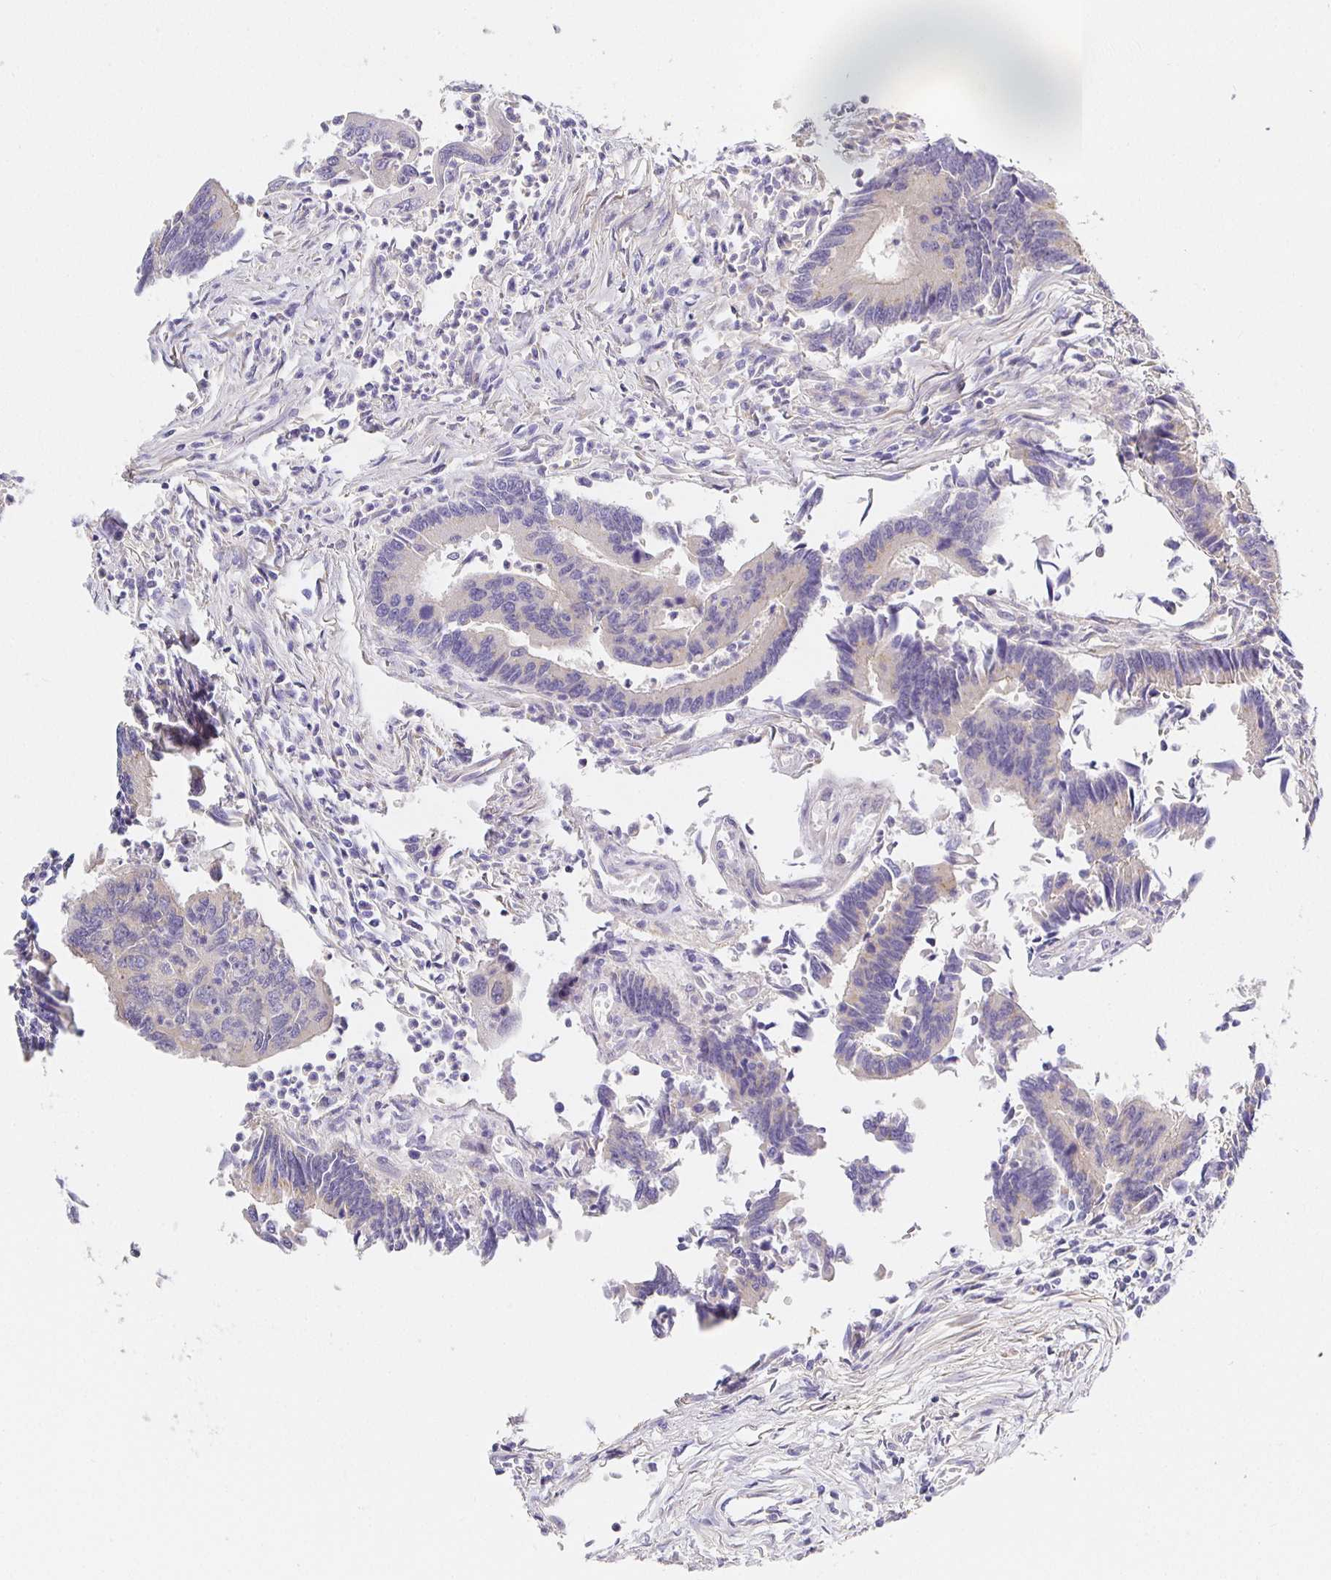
{"staining": {"intensity": "weak", "quantity": "<25%", "location": "cytoplasmic/membranous"}, "tissue": "colorectal cancer", "cell_type": "Tumor cells", "image_type": "cancer", "snomed": [{"axis": "morphology", "description": "Adenocarcinoma, NOS"}, {"axis": "topography", "description": "Colon"}], "caption": "Tumor cells are negative for protein expression in human colorectal cancer (adenocarcinoma).", "gene": "OPALIN", "patient": {"sex": "female", "age": 67}}